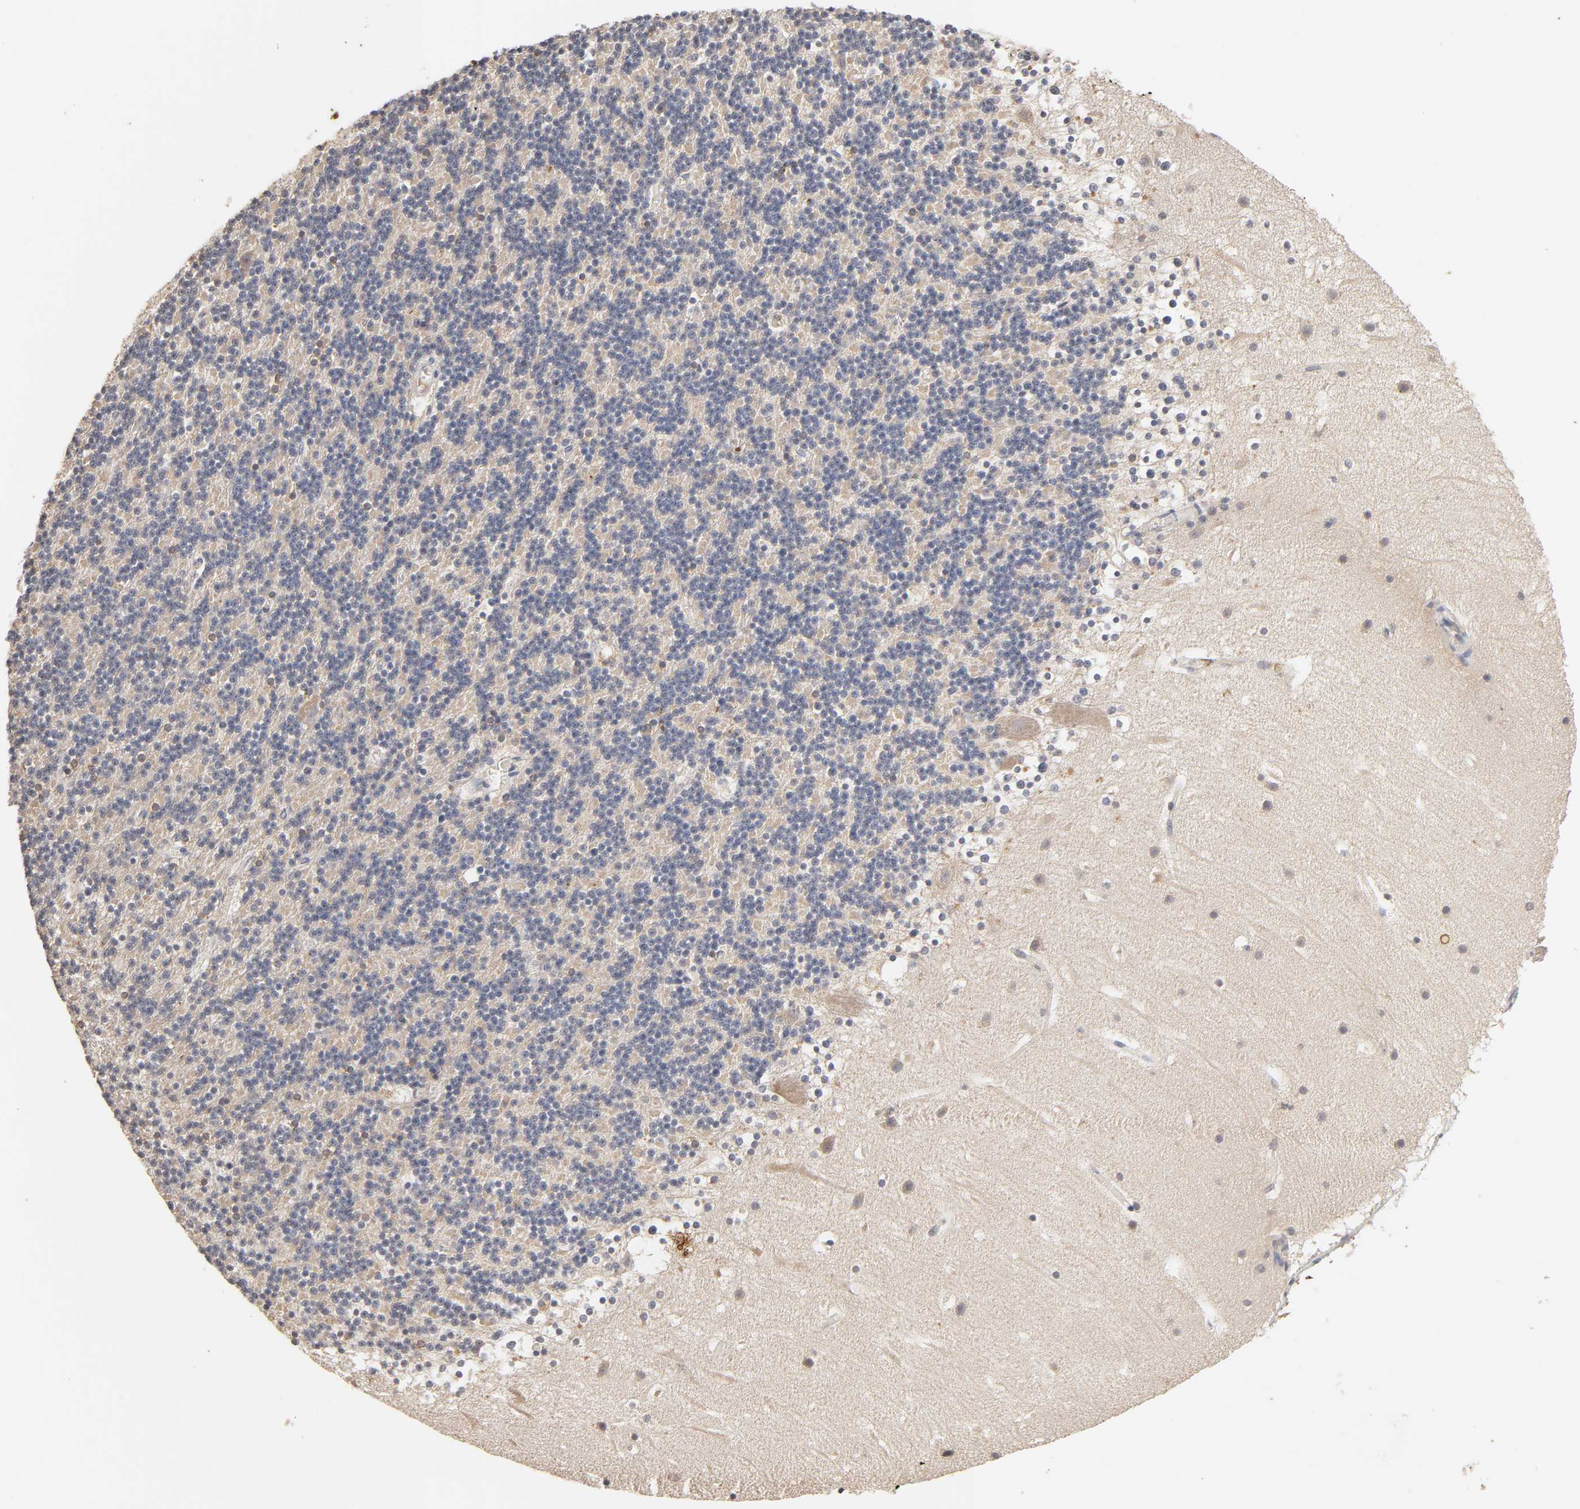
{"staining": {"intensity": "weak", "quantity": ">75%", "location": "cytoplasmic/membranous"}, "tissue": "cerebellum", "cell_type": "Cells in granular layer", "image_type": "normal", "snomed": [{"axis": "morphology", "description": "Normal tissue, NOS"}, {"axis": "topography", "description": "Cerebellum"}], "caption": "Immunohistochemistry (IHC) (DAB (3,3'-diaminobenzidine)) staining of benign cerebellum displays weak cytoplasmic/membranous protein expression in approximately >75% of cells in granular layer.", "gene": "CXADR", "patient": {"sex": "male", "age": 45}}